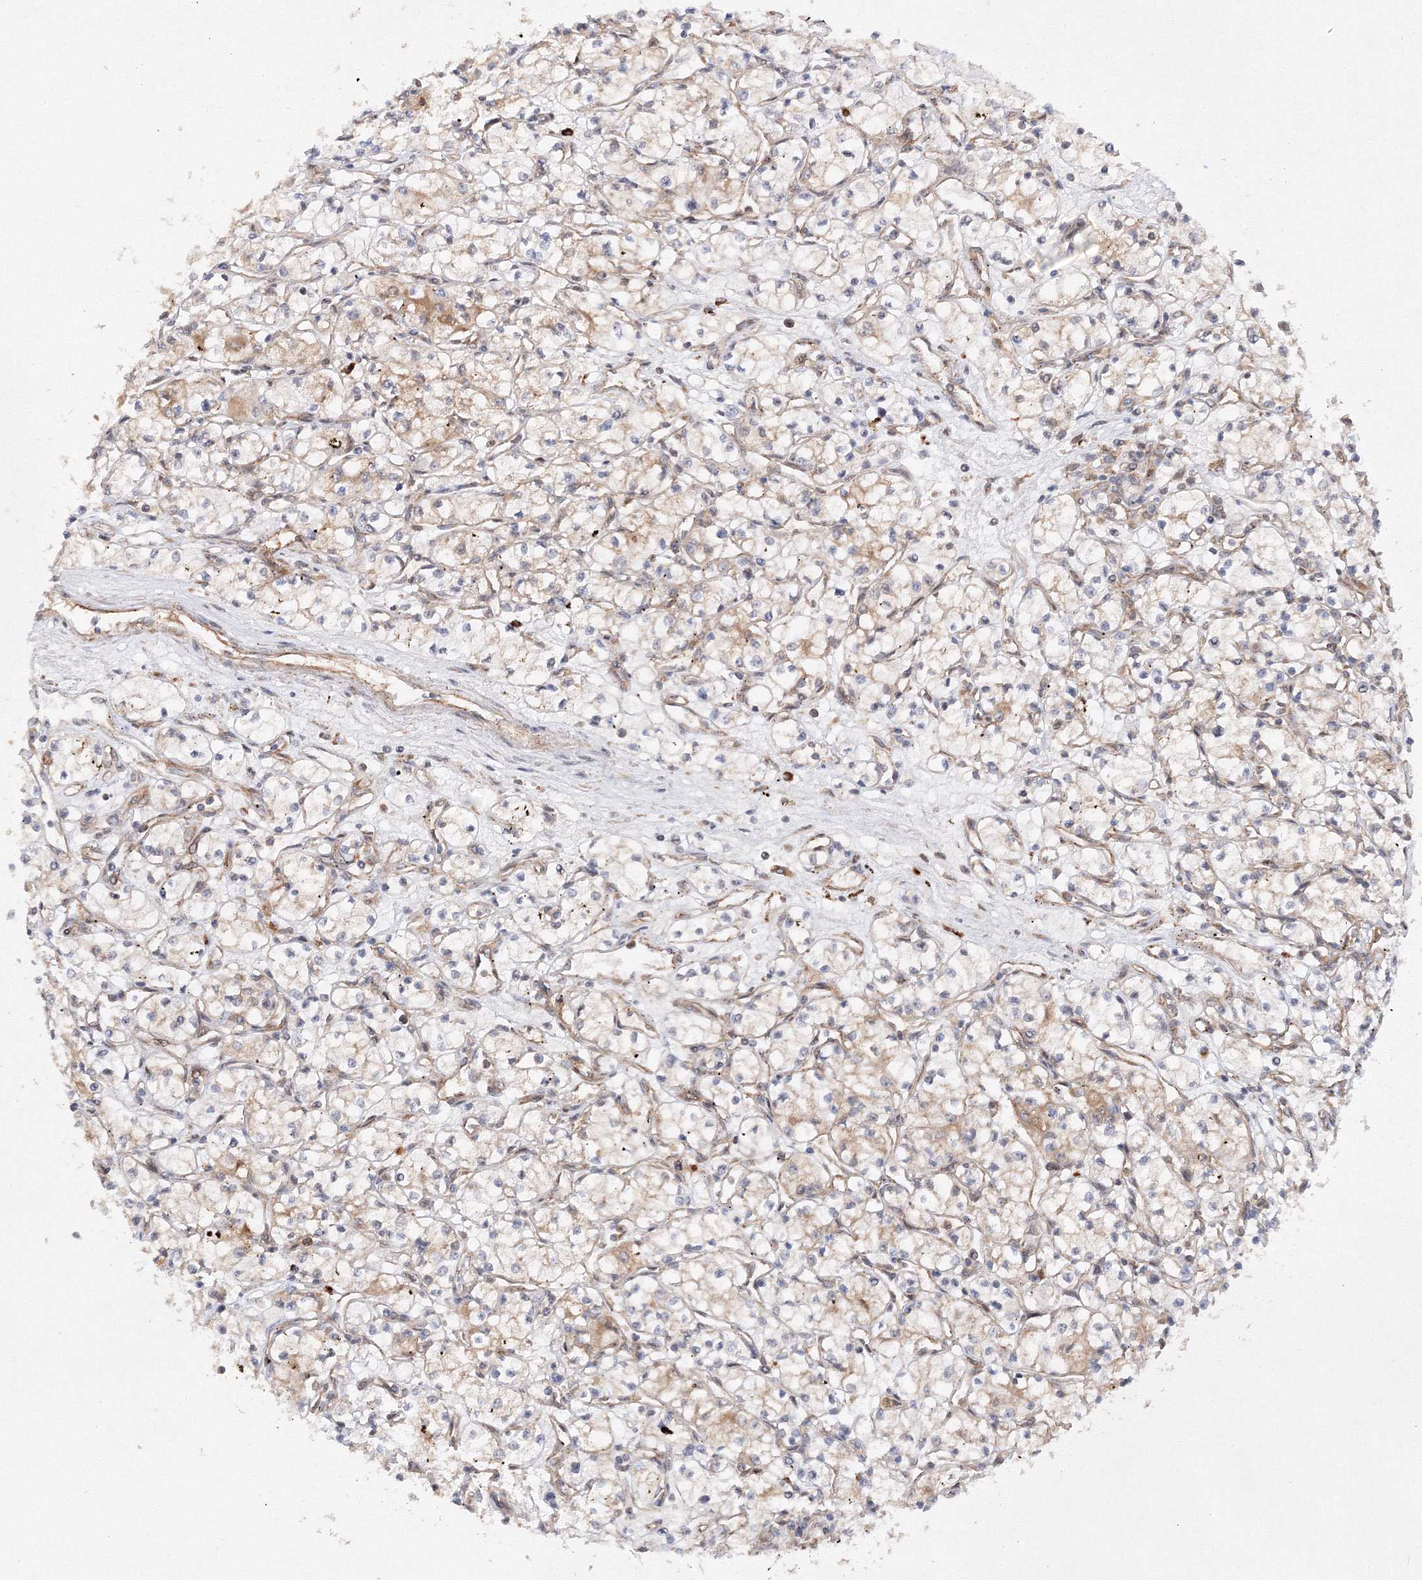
{"staining": {"intensity": "weak", "quantity": "<25%", "location": "cytoplasmic/membranous"}, "tissue": "renal cancer", "cell_type": "Tumor cells", "image_type": "cancer", "snomed": [{"axis": "morphology", "description": "Adenocarcinoma, NOS"}, {"axis": "topography", "description": "Kidney"}], "caption": "This image is of renal cancer (adenocarcinoma) stained with immunohistochemistry (IHC) to label a protein in brown with the nuclei are counter-stained blue. There is no positivity in tumor cells.", "gene": "DCTD", "patient": {"sex": "male", "age": 59}}